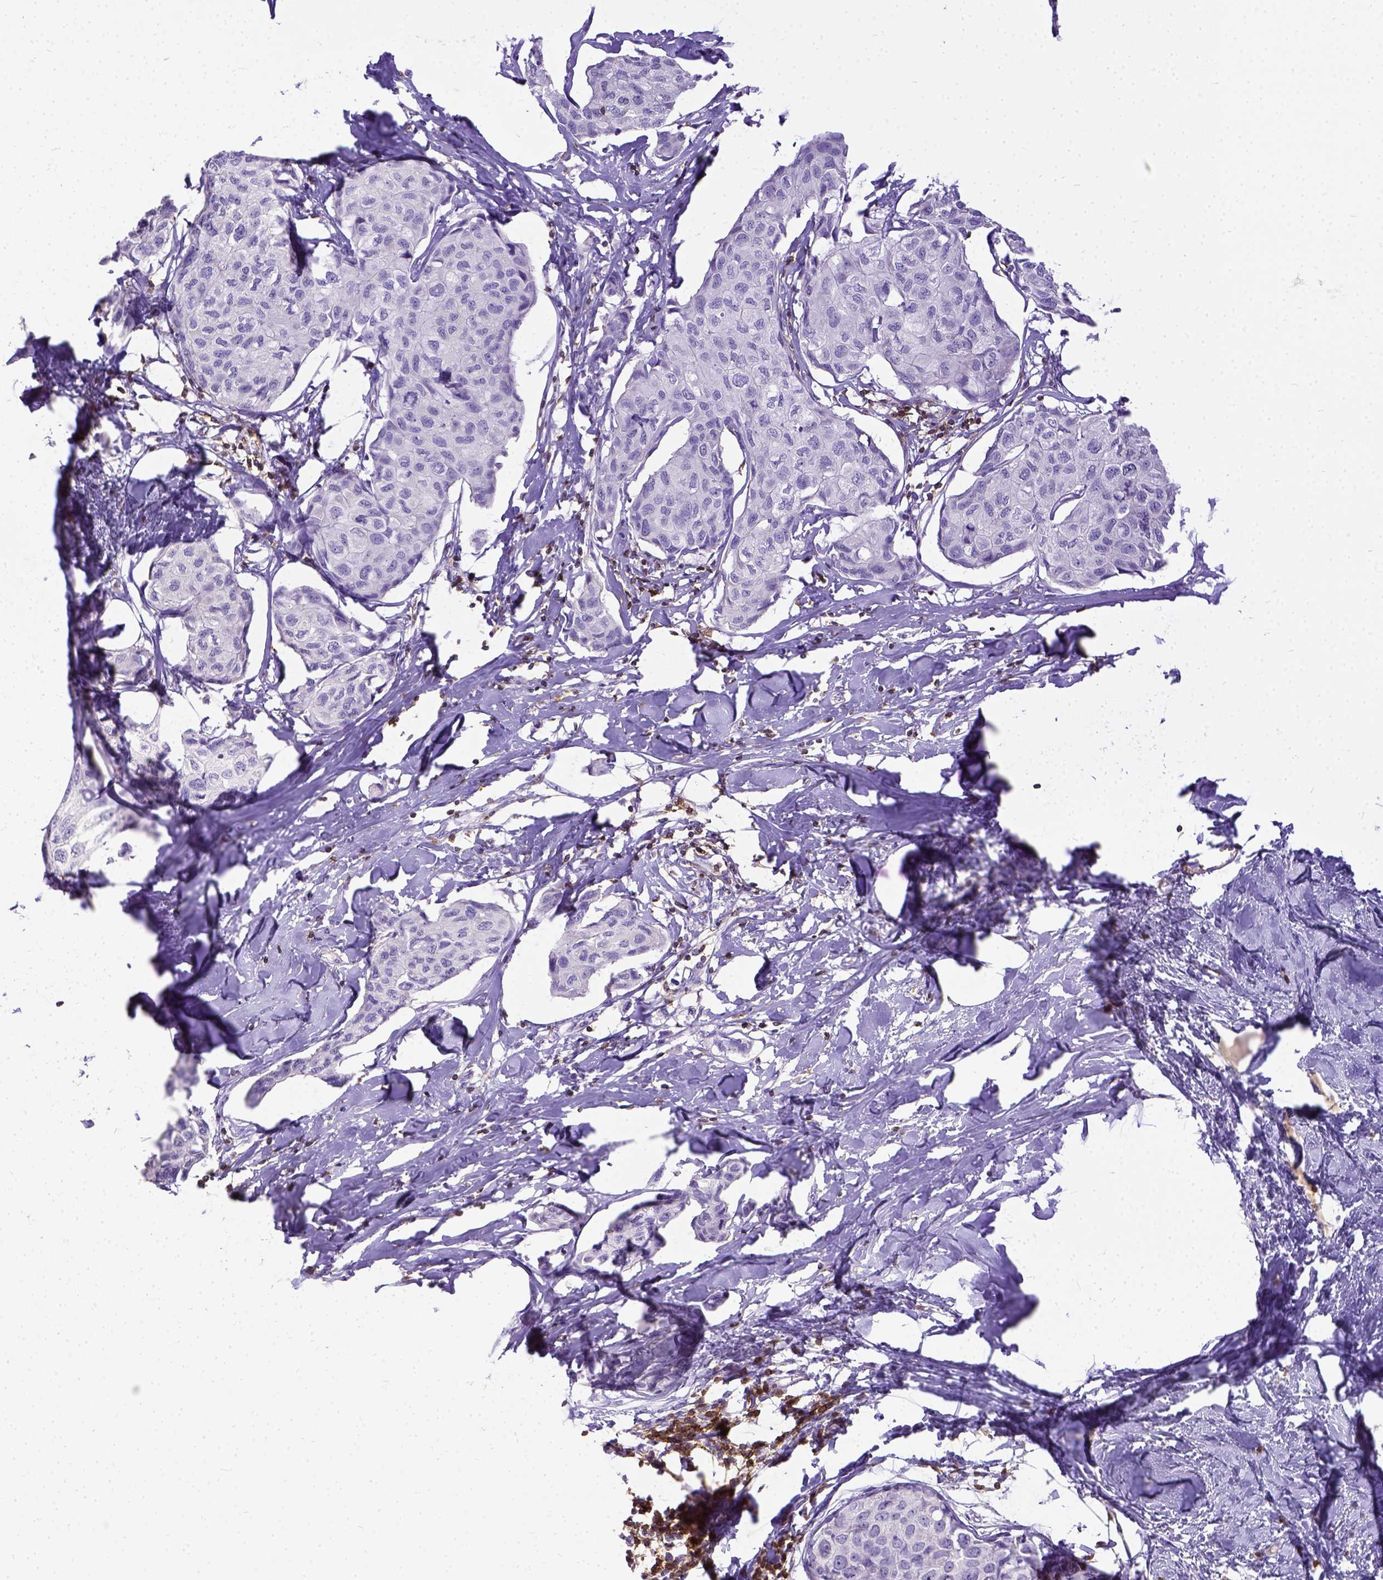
{"staining": {"intensity": "negative", "quantity": "none", "location": "none"}, "tissue": "breast cancer", "cell_type": "Tumor cells", "image_type": "cancer", "snomed": [{"axis": "morphology", "description": "Duct carcinoma"}, {"axis": "topography", "description": "Breast"}], "caption": "This is an immunohistochemistry photomicrograph of human breast invasive ductal carcinoma. There is no expression in tumor cells.", "gene": "CD3E", "patient": {"sex": "female", "age": 38}}